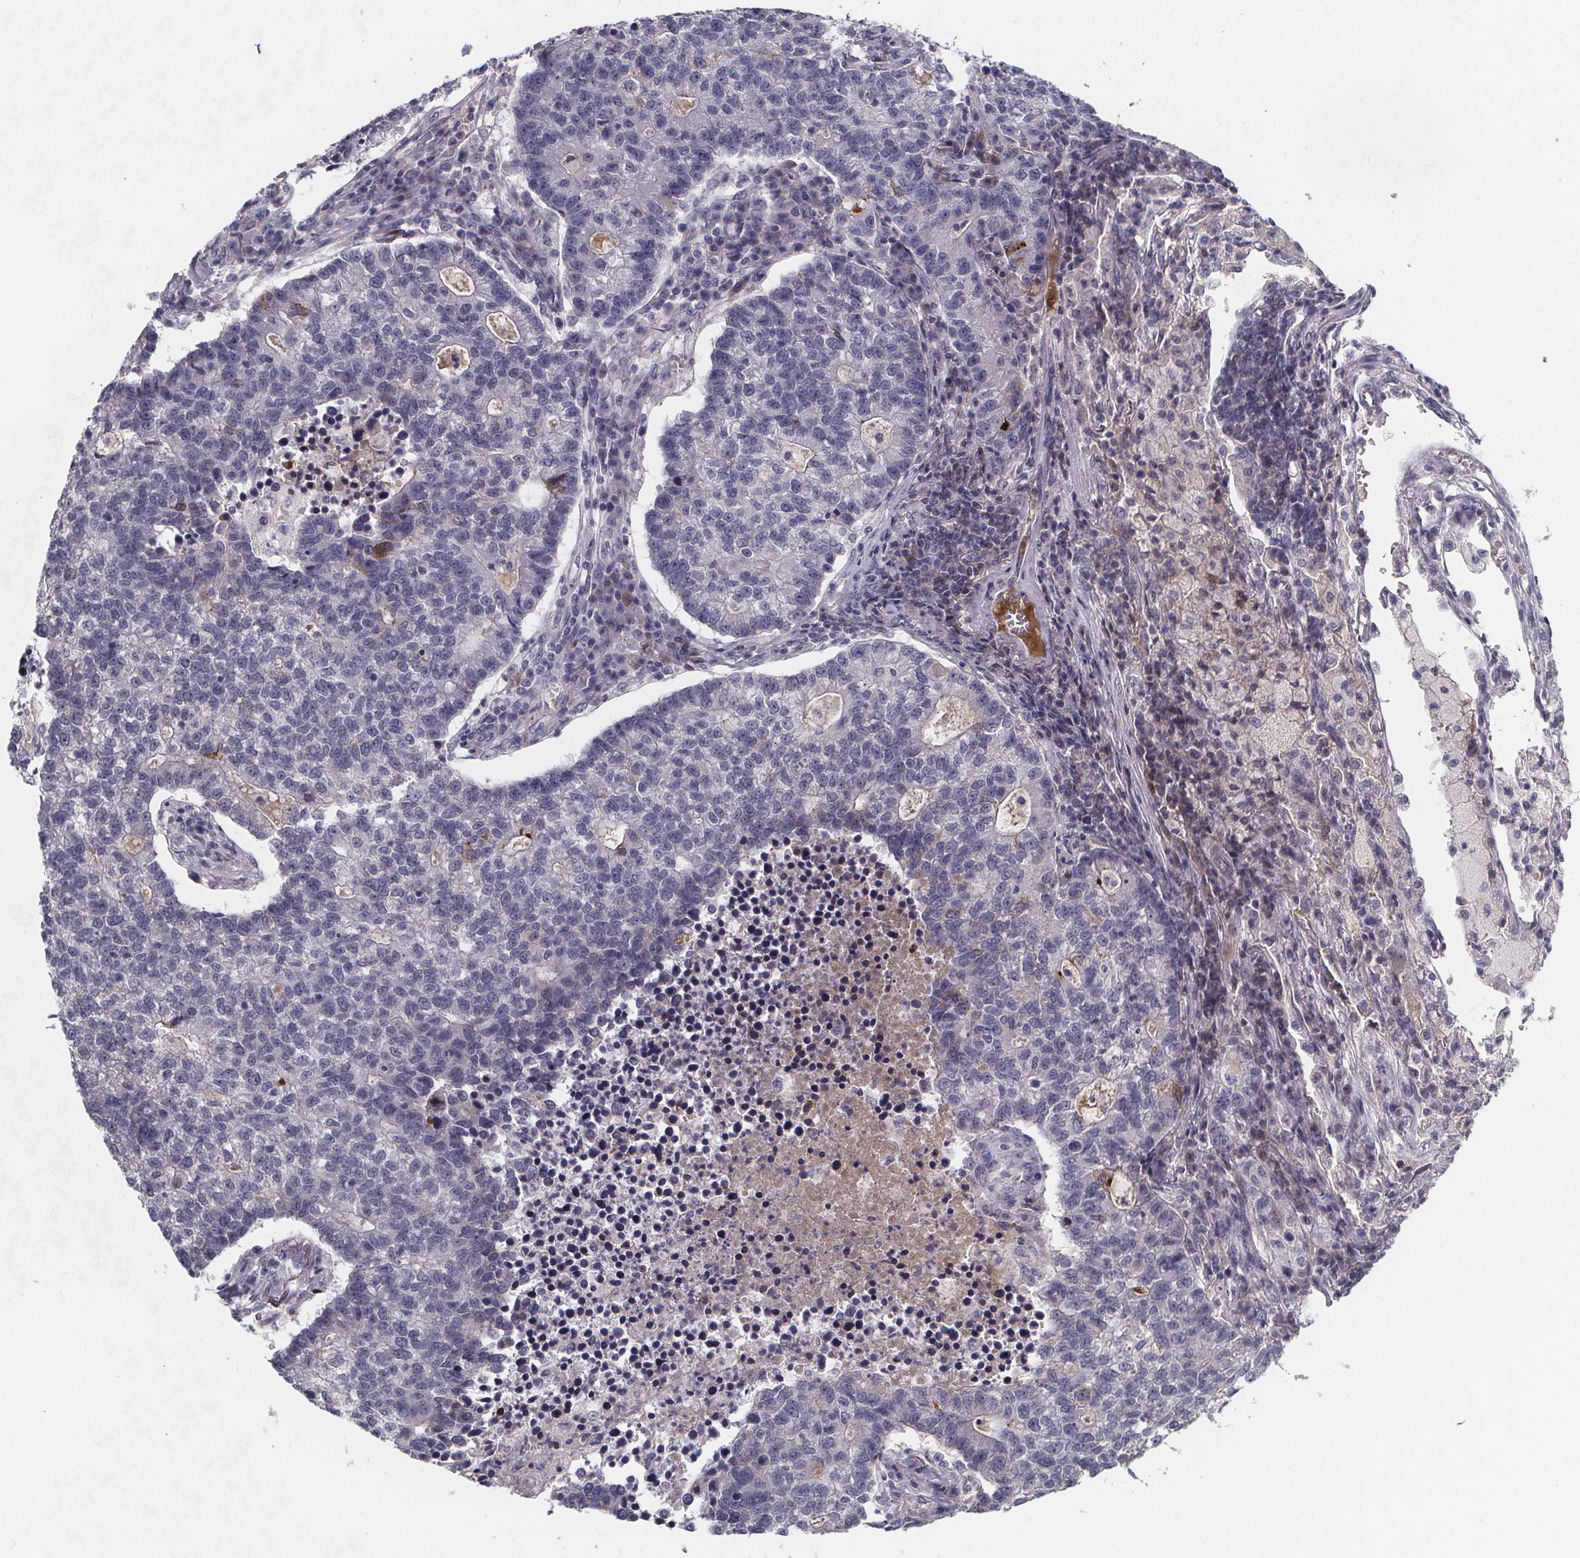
{"staining": {"intensity": "negative", "quantity": "none", "location": "none"}, "tissue": "lung cancer", "cell_type": "Tumor cells", "image_type": "cancer", "snomed": [{"axis": "morphology", "description": "Adenocarcinoma, NOS"}, {"axis": "topography", "description": "Lung"}], "caption": "Lung cancer was stained to show a protein in brown. There is no significant positivity in tumor cells.", "gene": "AGT", "patient": {"sex": "male", "age": 57}}